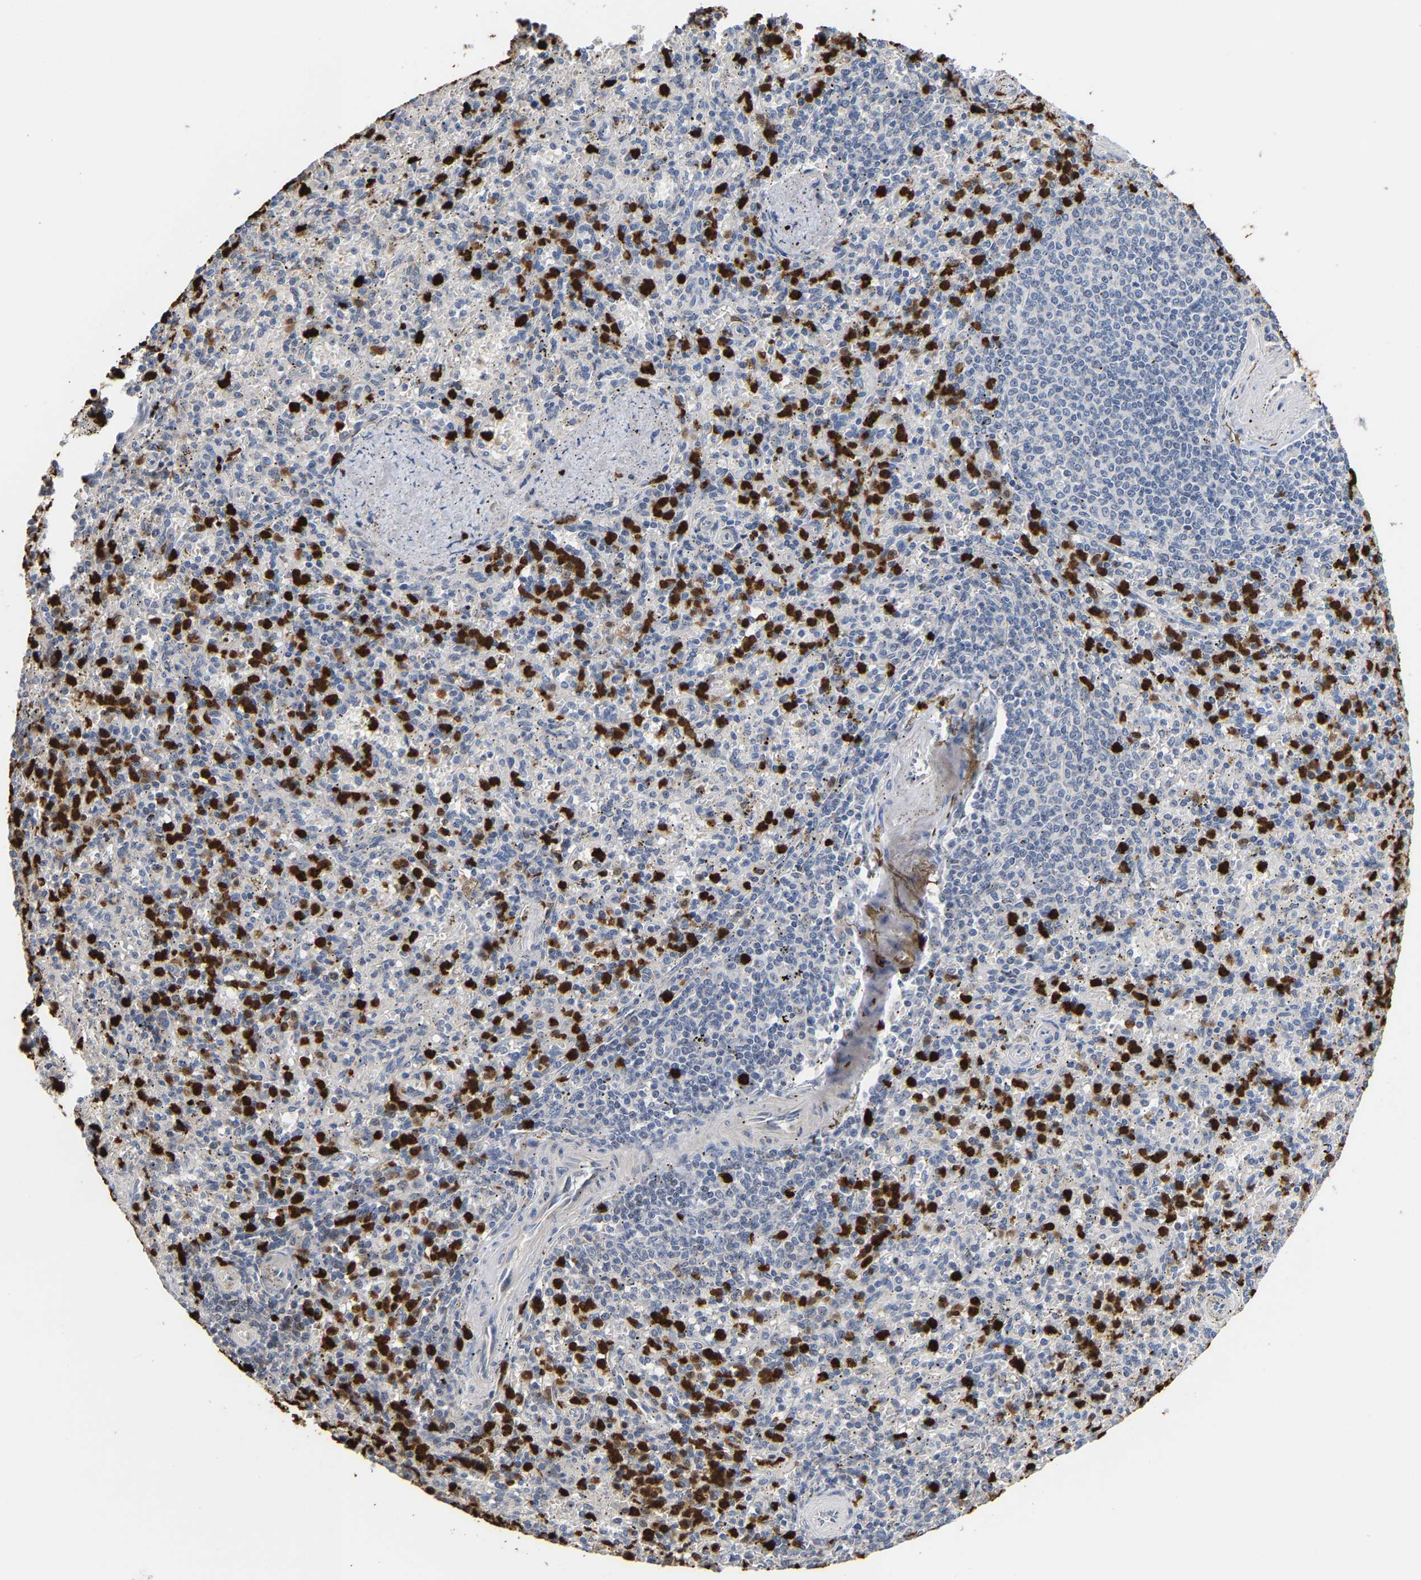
{"staining": {"intensity": "strong", "quantity": "25%-75%", "location": "cytoplasmic/membranous,nuclear"}, "tissue": "spleen", "cell_type": "Cells in red pulp", "image_type": "normal", "snomed": [{"axis": "morphology", "description": "Normal tissue, NOS"}, {"axis": "topography", "description": "Spleen"}], "caption": "Immunohistochemistry (IHC) photomicrograph of benign spleen stained for a protein (brown), which reveals high levels of strong cytoplasmic/membranous,nuclear positivity in about 25%-75% of cells in red pulp.", "gene": "TDRD7", "patient": {"sex": "male", "age": 72}}